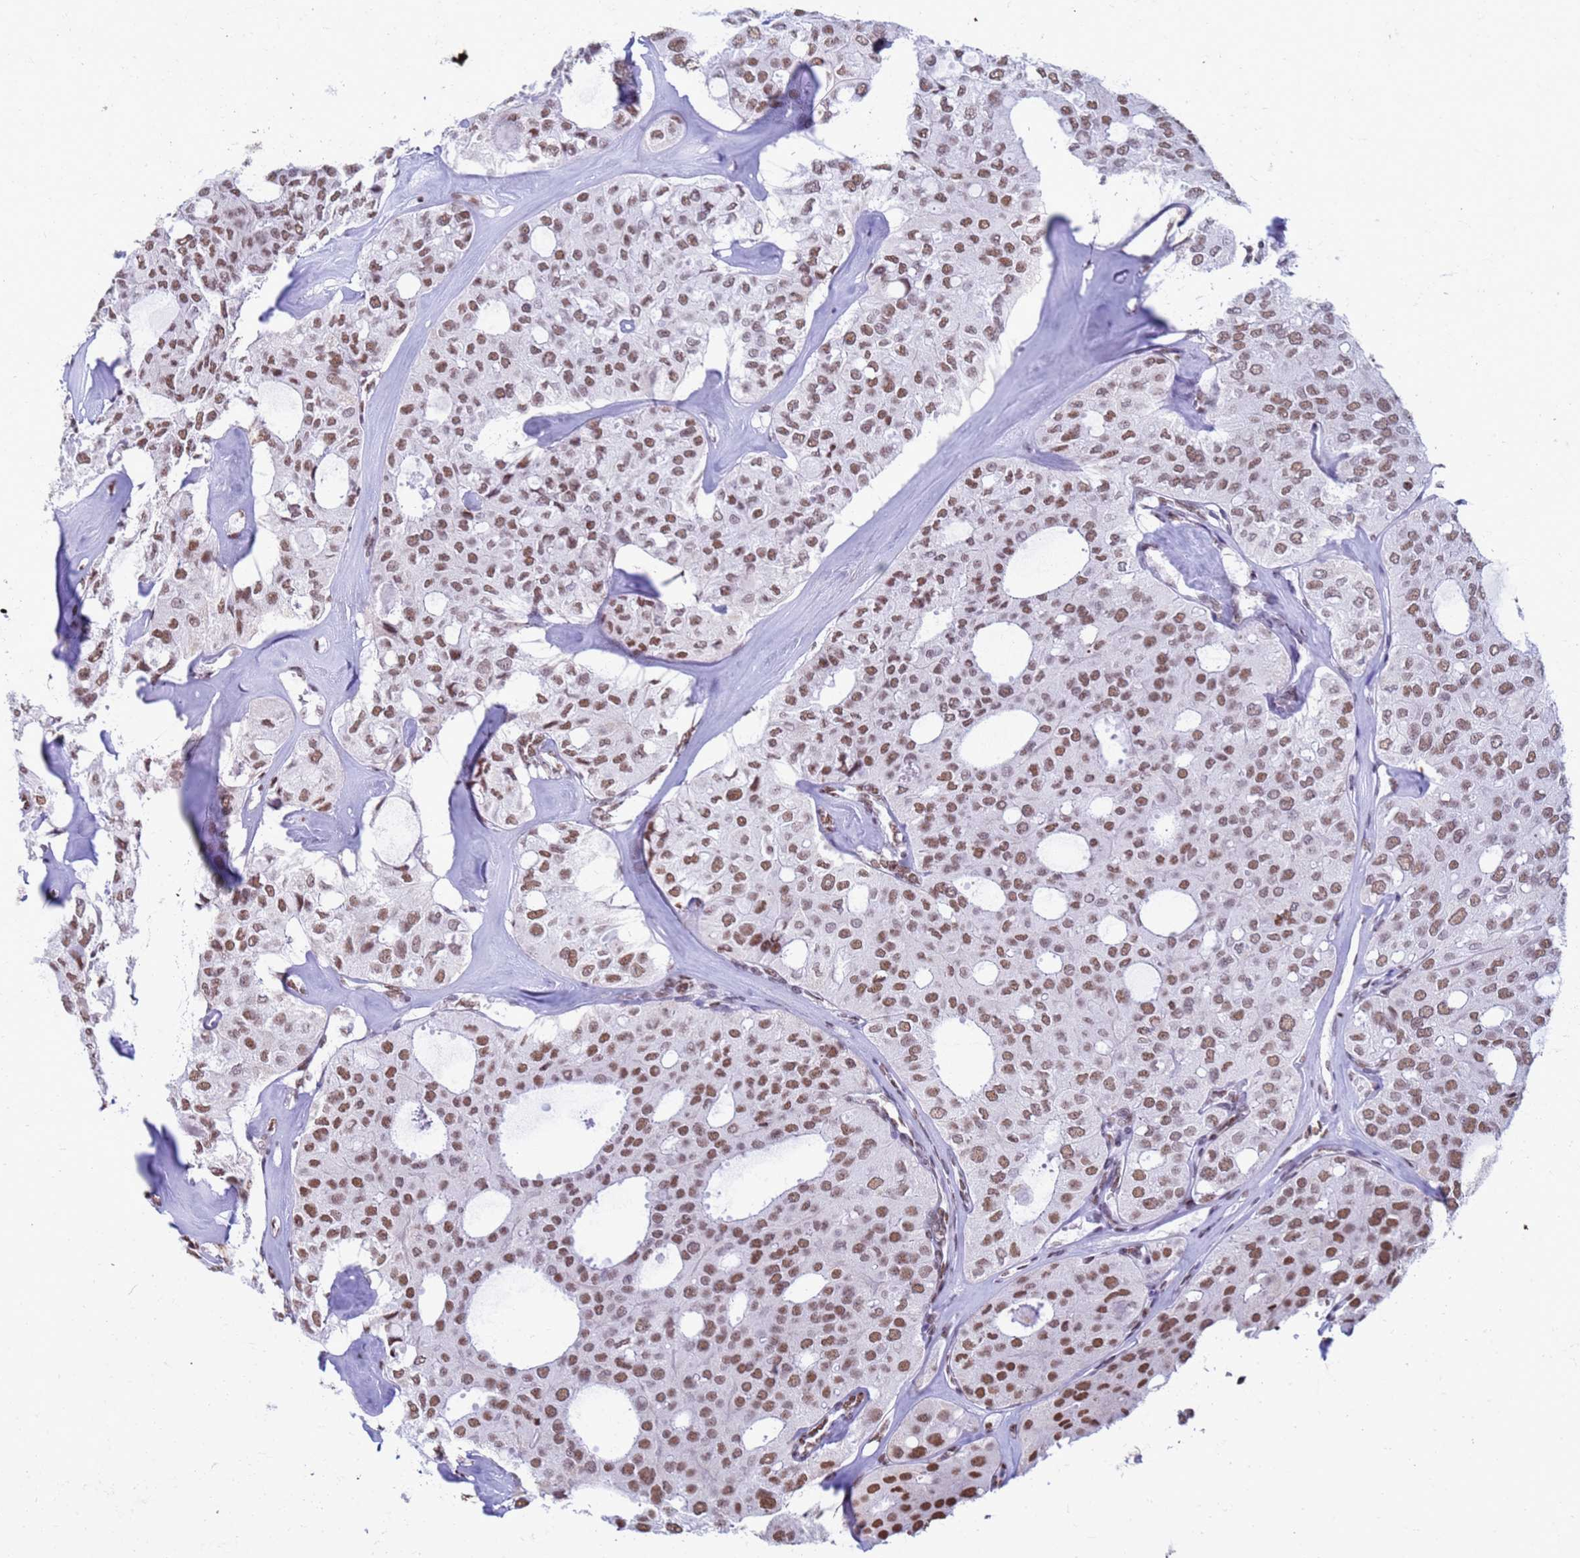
{"staining": {"intensity": "moderate", "quantity": ">75%", "location": "nuclear"}, "tissue": "thyroid cancer", "cell_type": "Tumor cells", "image_type": "cancer", "snomed": [{"axis": "morphology", "description": "Follicular adenoma carcinoma, NOS"}, {"axis": "topography", "description": "Thyroid gland"}], "caption": "A histopathology image of thyroid cancer (follicular adenoma carcinoma) stained for a protein demonstrates moderate nuclear brown staining in tumor cells.", "gene": "FAM170B", "patient": {"sex": "male", "age": 75}}